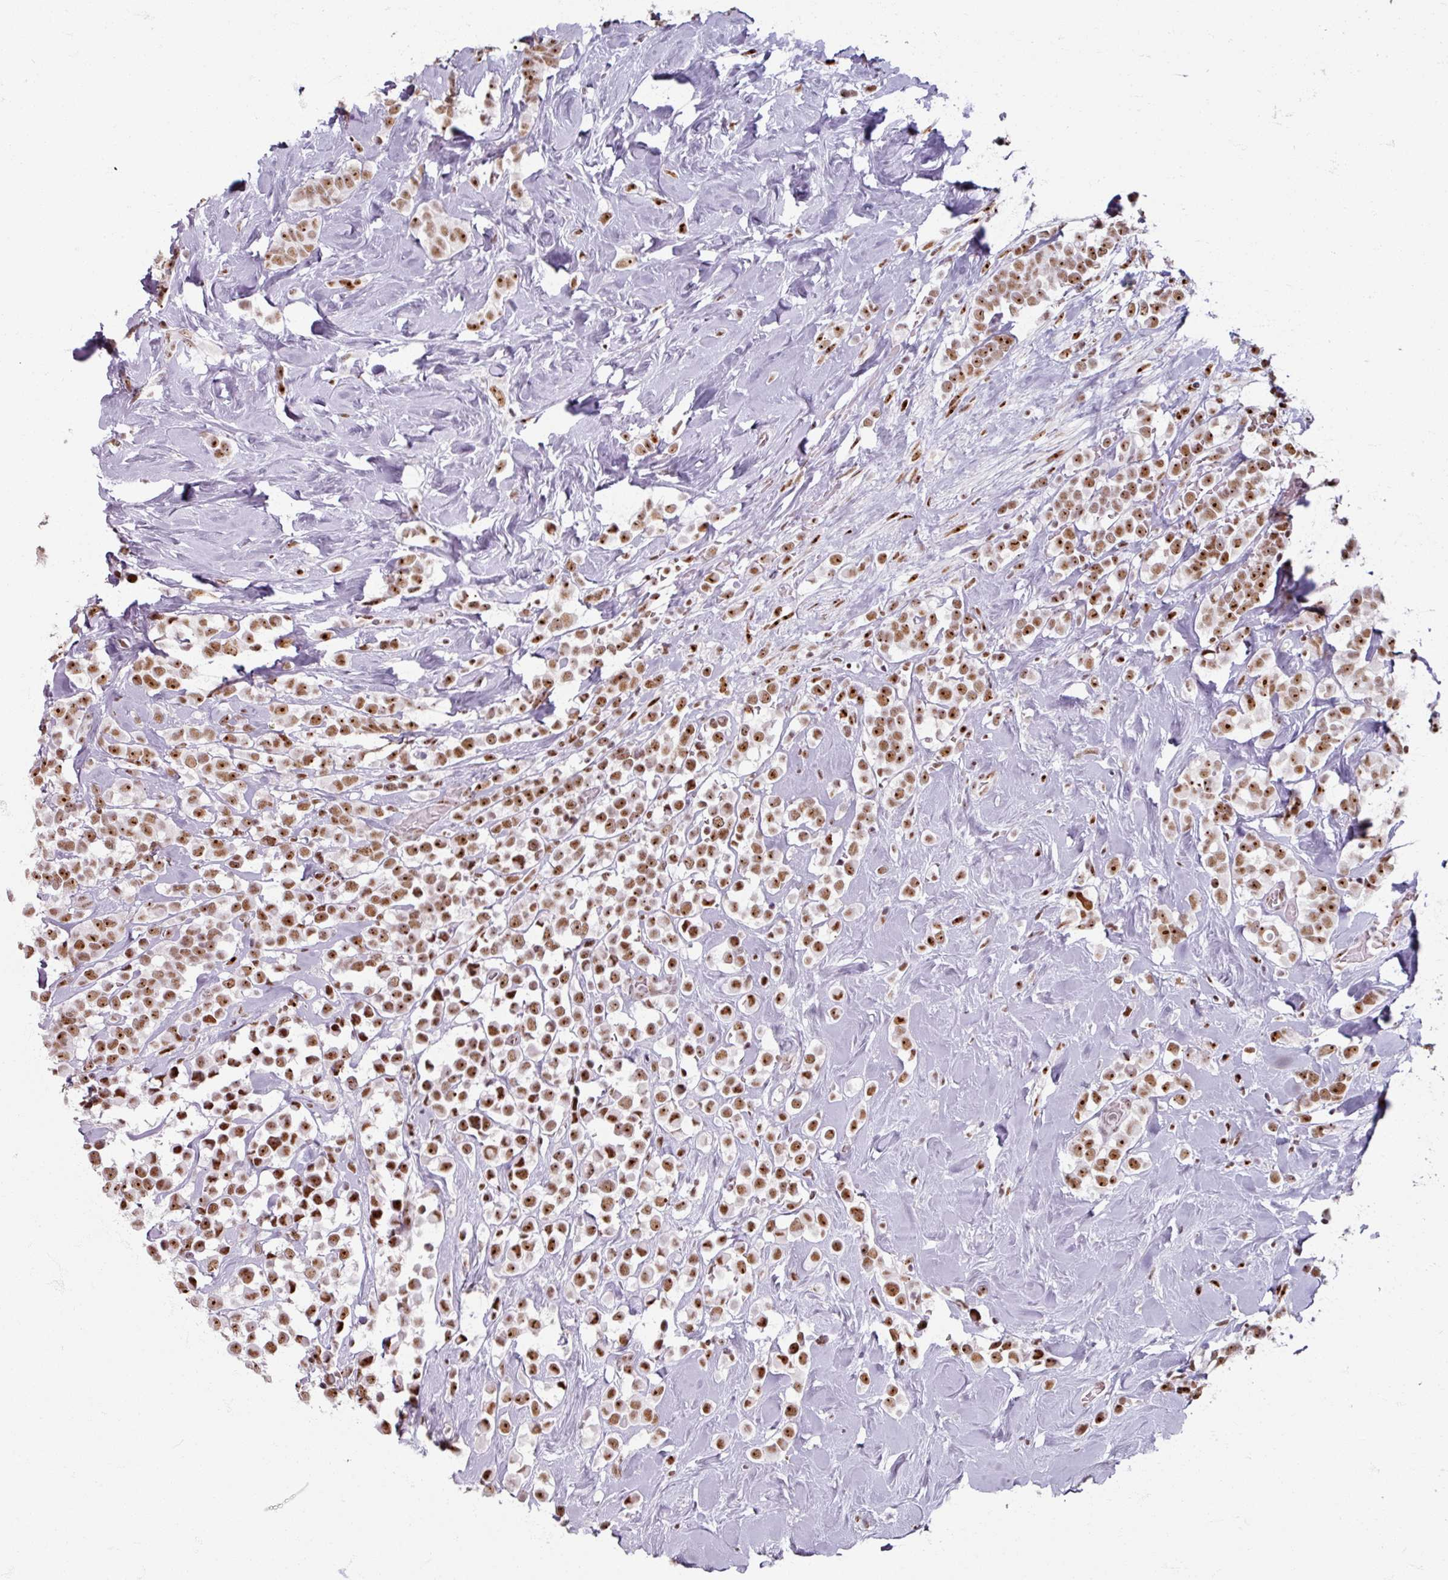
{"staining": {"intensity": "moderate", "quantity": ">75%", "location": "nuclear"}, "tissue": "breast cancer", "cell_type": "Tumor cells", "image_type": "cancer", "snomed": [{"axis": "morphology", "description": "Duct carcinoma"}, {"axis": "topography", "description": "Breast"}], "caption": "Immunohistochemical staining of human breast cancer (intraductal carcinoma) demonstrates moderate nuclear protein positivity in approximately >75% of tumor cells.", "gene": "ADAR", "patient": {"sex": "female", "age": 80}}